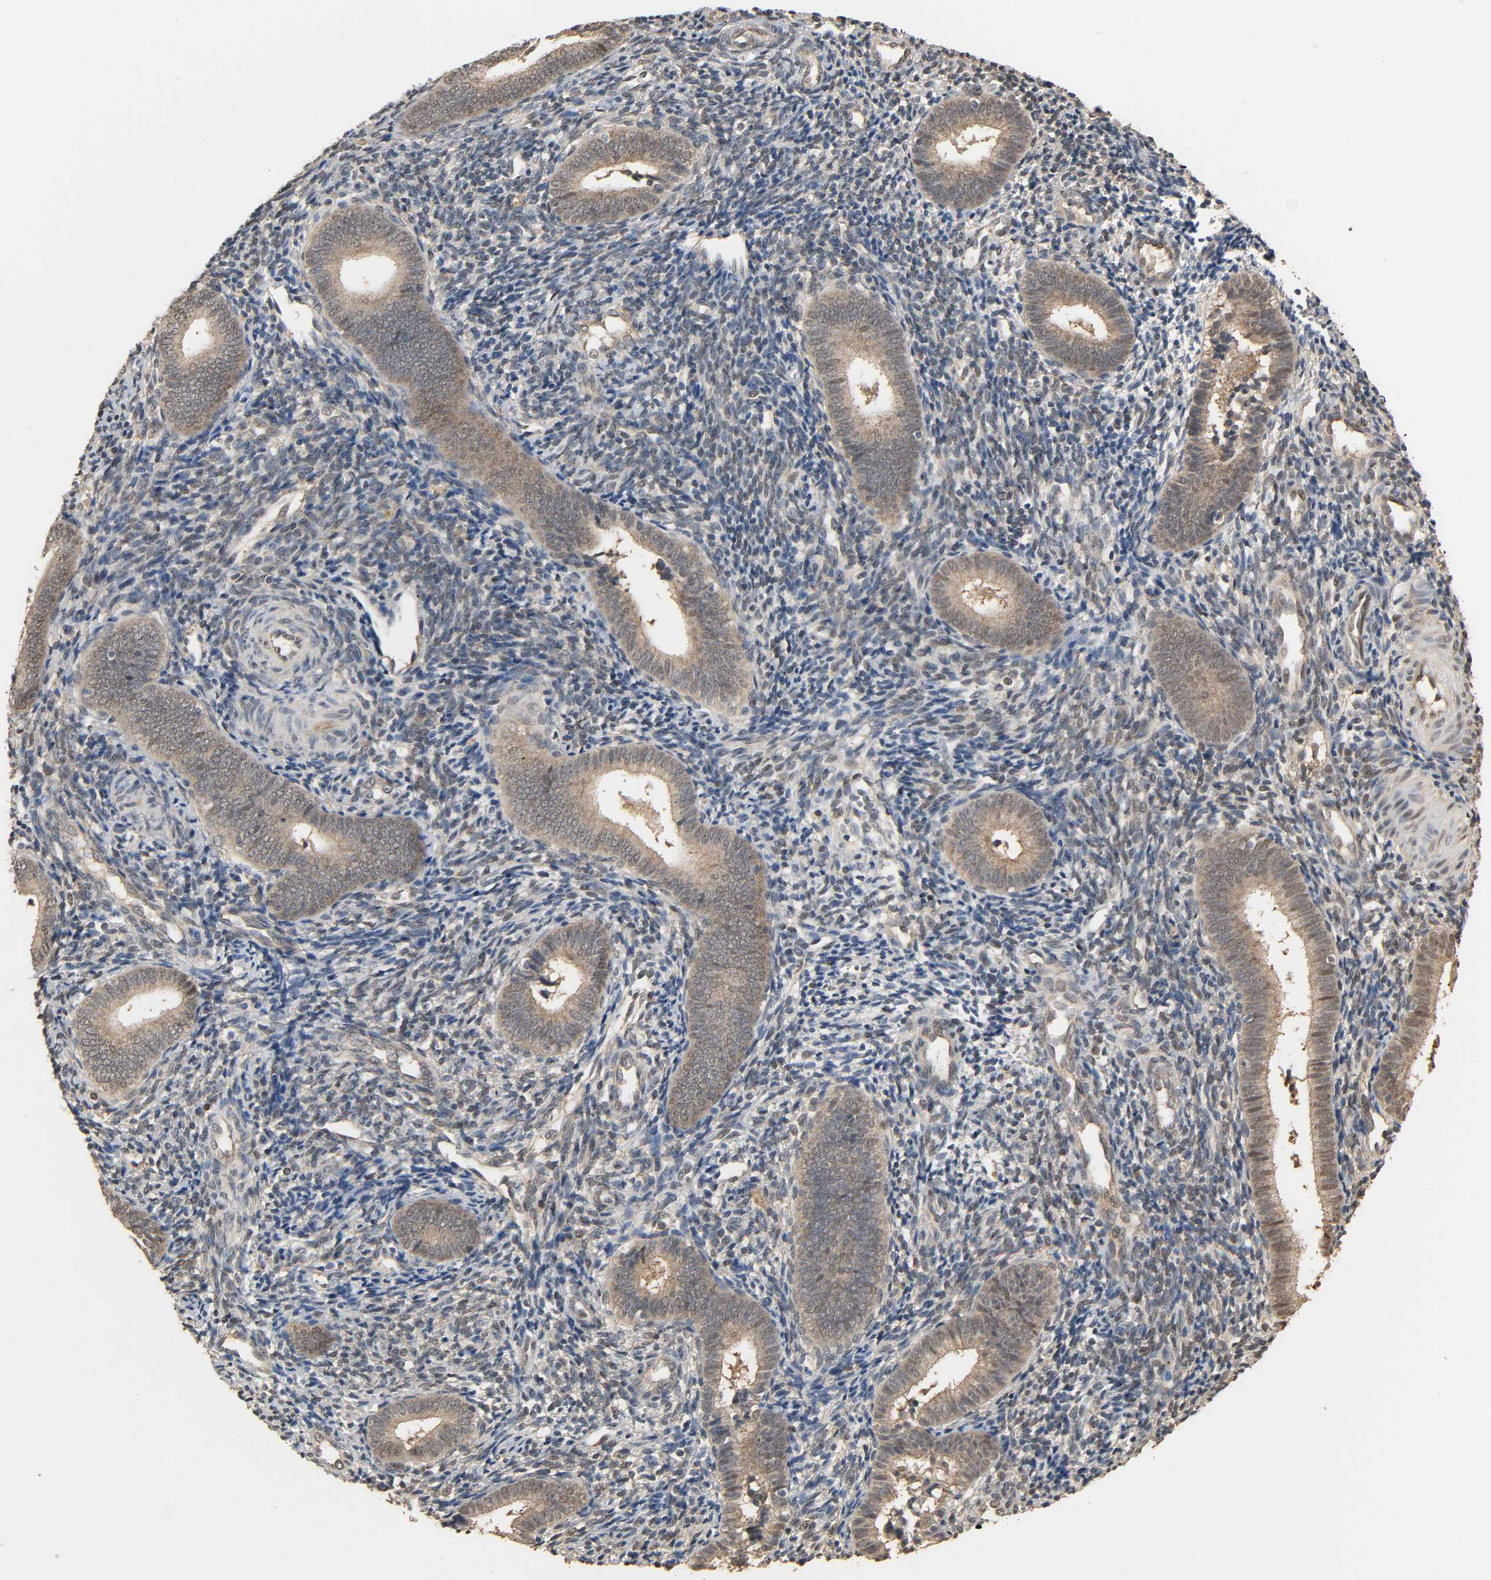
{"staining": {"intensity": "weak", "quantity": "<25%", "location": "nuclear"}, "tissue": "endometrium", "cell_type": "Cells in endometrial stroma", "image_type": "normal", "snomed": [{"axis": "morphology", "description": "Normal tissue, NOS"}, {"axis": "topography", "description": "Uterus"}, {"axis": "topography", "description": "Endometrium"}], "caption": "This is an IHC image of normal human endometrium. There is no expression in cells in endometrial stroma.", "gene": "ZFPM2", "patient": {"sex": "female", "age": 33}}